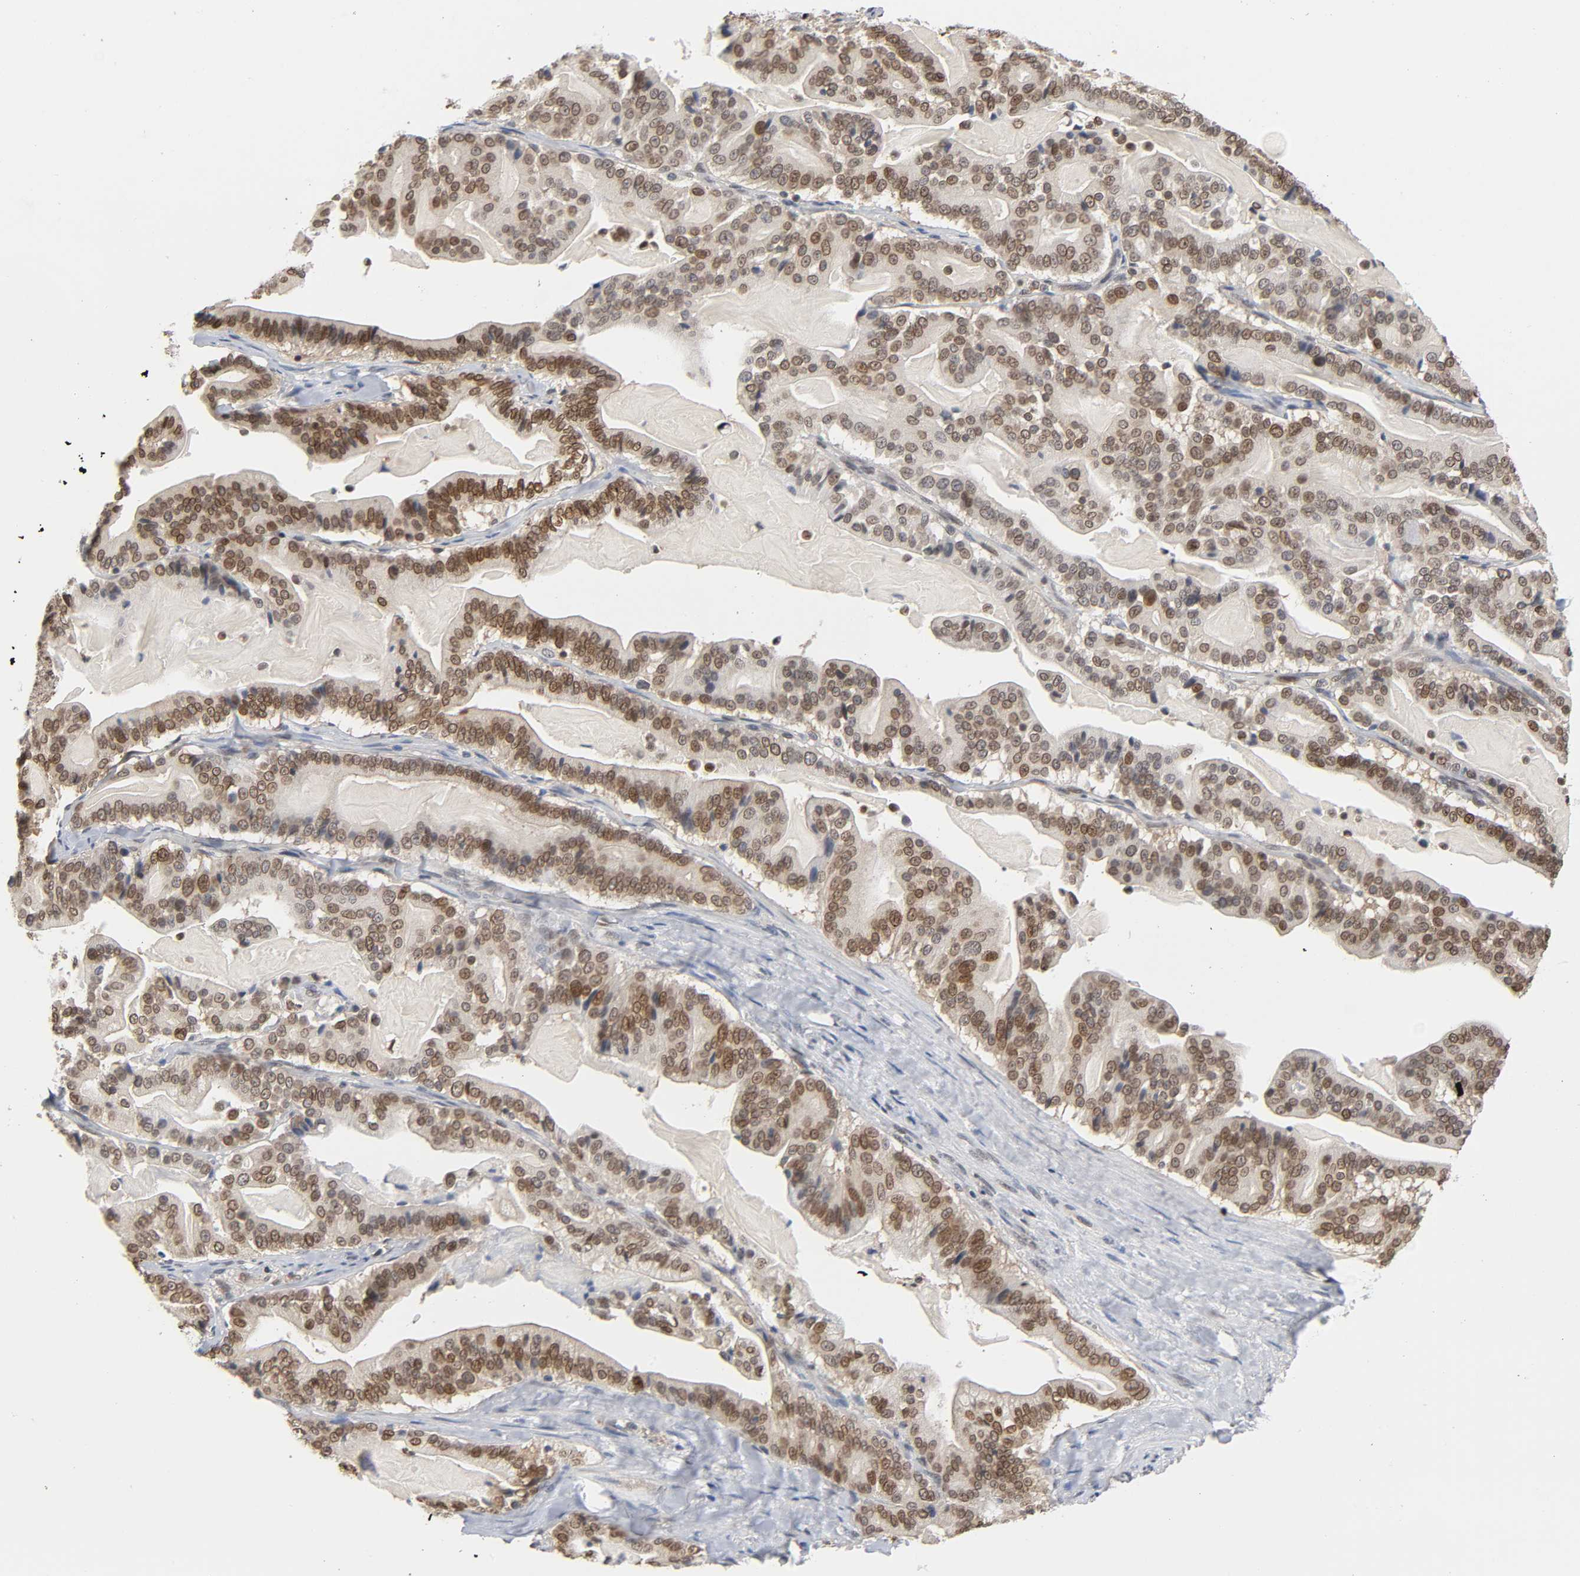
{"staining": {"intensity": "moderate", "quantity": ">75%", "location": "nuclear"}, "tissue": "pancreatic cancer", "cell_type": "Tumor cells", "image_type": "cancer", "snomed": [{"axis": "morphology", "description": "Adenocarcinoma, NOS"}, {"axis": "topography", "description": "Pancreas"}], "caption": "A micrograph of human pancreatic adenocarcinoma stained for a protein exhibits moderate nuclear brown staining in tumor cells.", "gene": "SUMO1", "patient": {"sex": "male", "age": 63}}